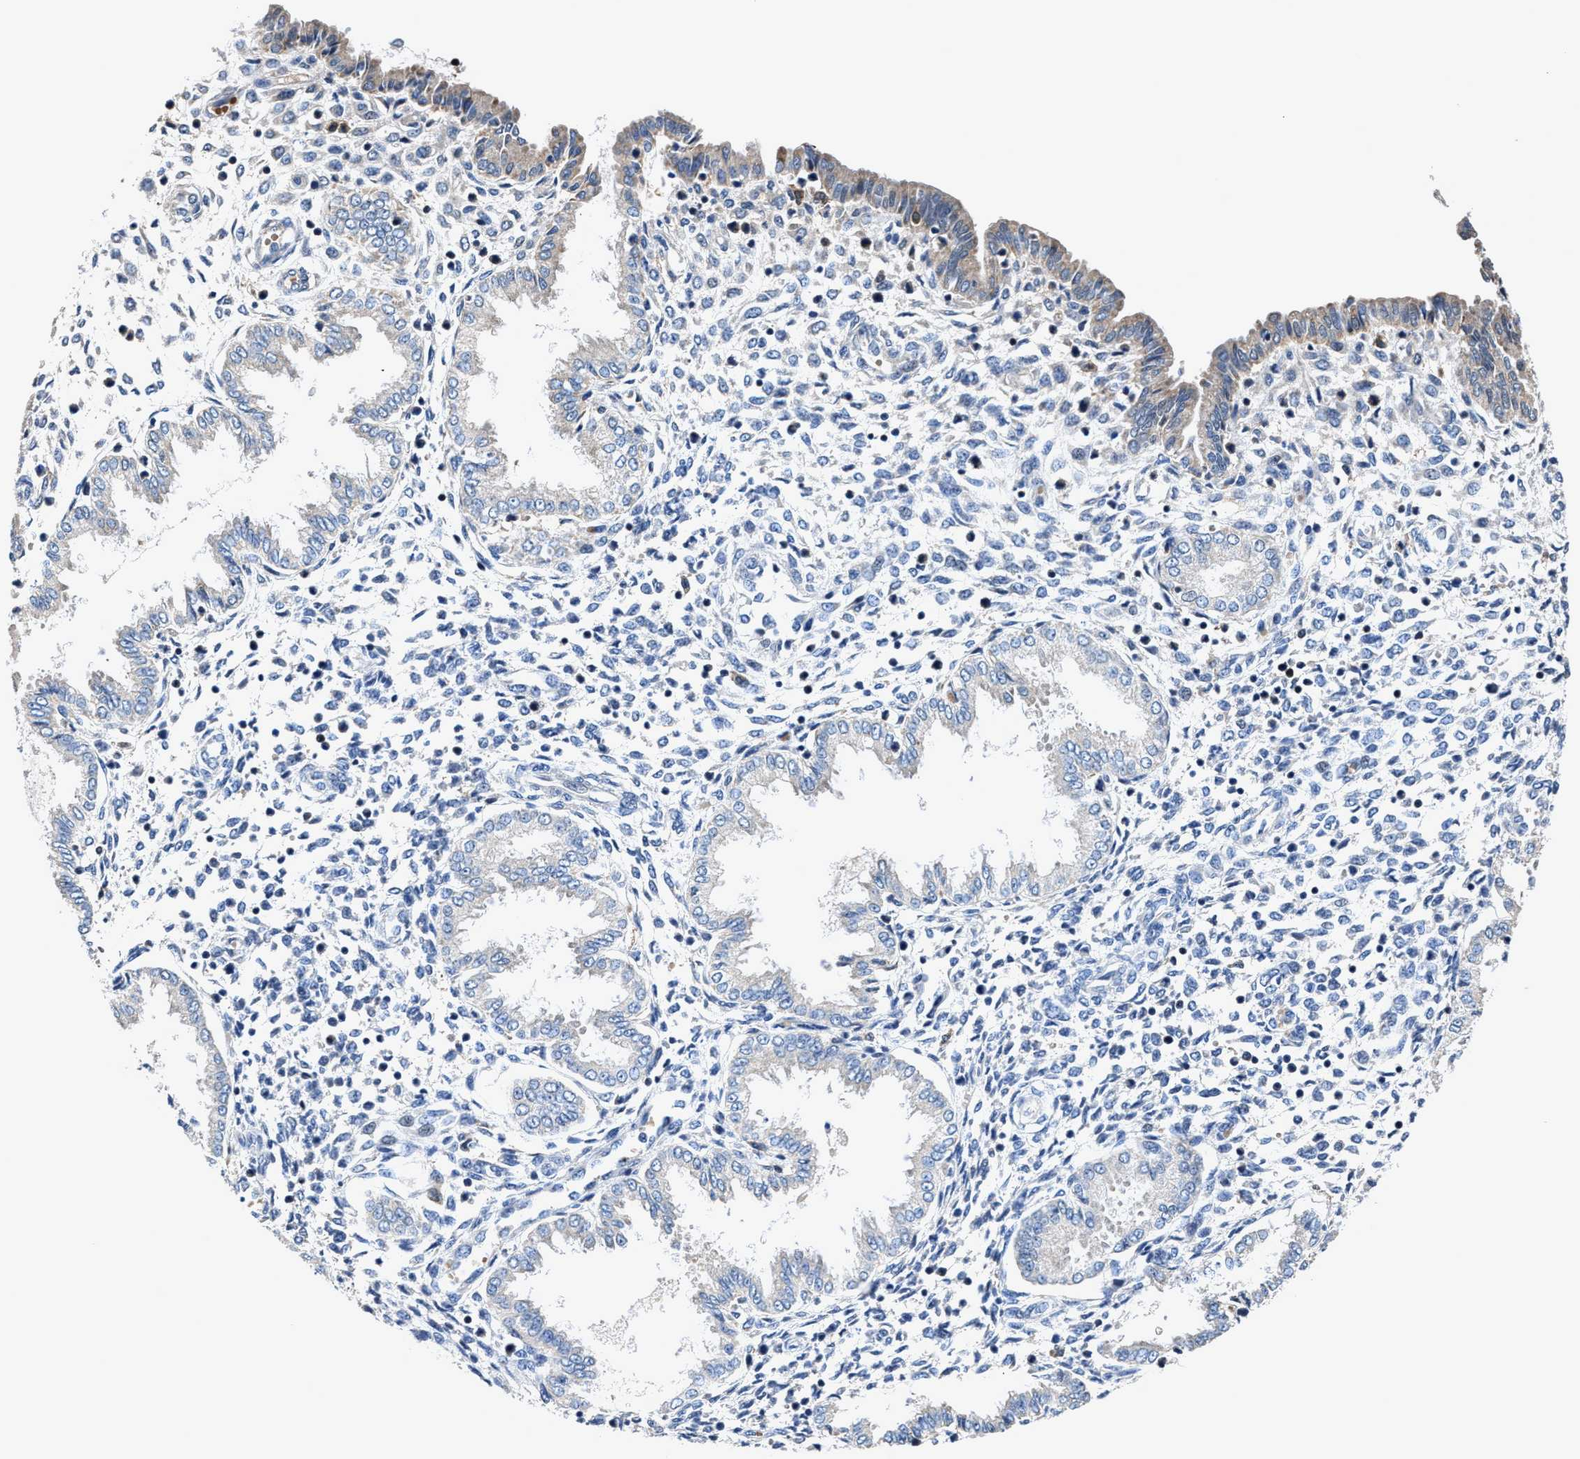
{"staining": {"intensity": "negative", "quantity": "none", "location": "none"}, "tissue": "endometrium", "cell_type": "Cells in endometrial stroma", "image_type": "normal", "snomed": [{"axis": "morphology", "description": "Normal tissue, NOS"}, {"axis": "topography", "description": "Endometrium"}], "caption": "Endometrium stained for a protein using IHC shows no positivity cells in endometrial stroma.", "gene": "RGS10", "patient": {"sex": "female", "age": 33}}